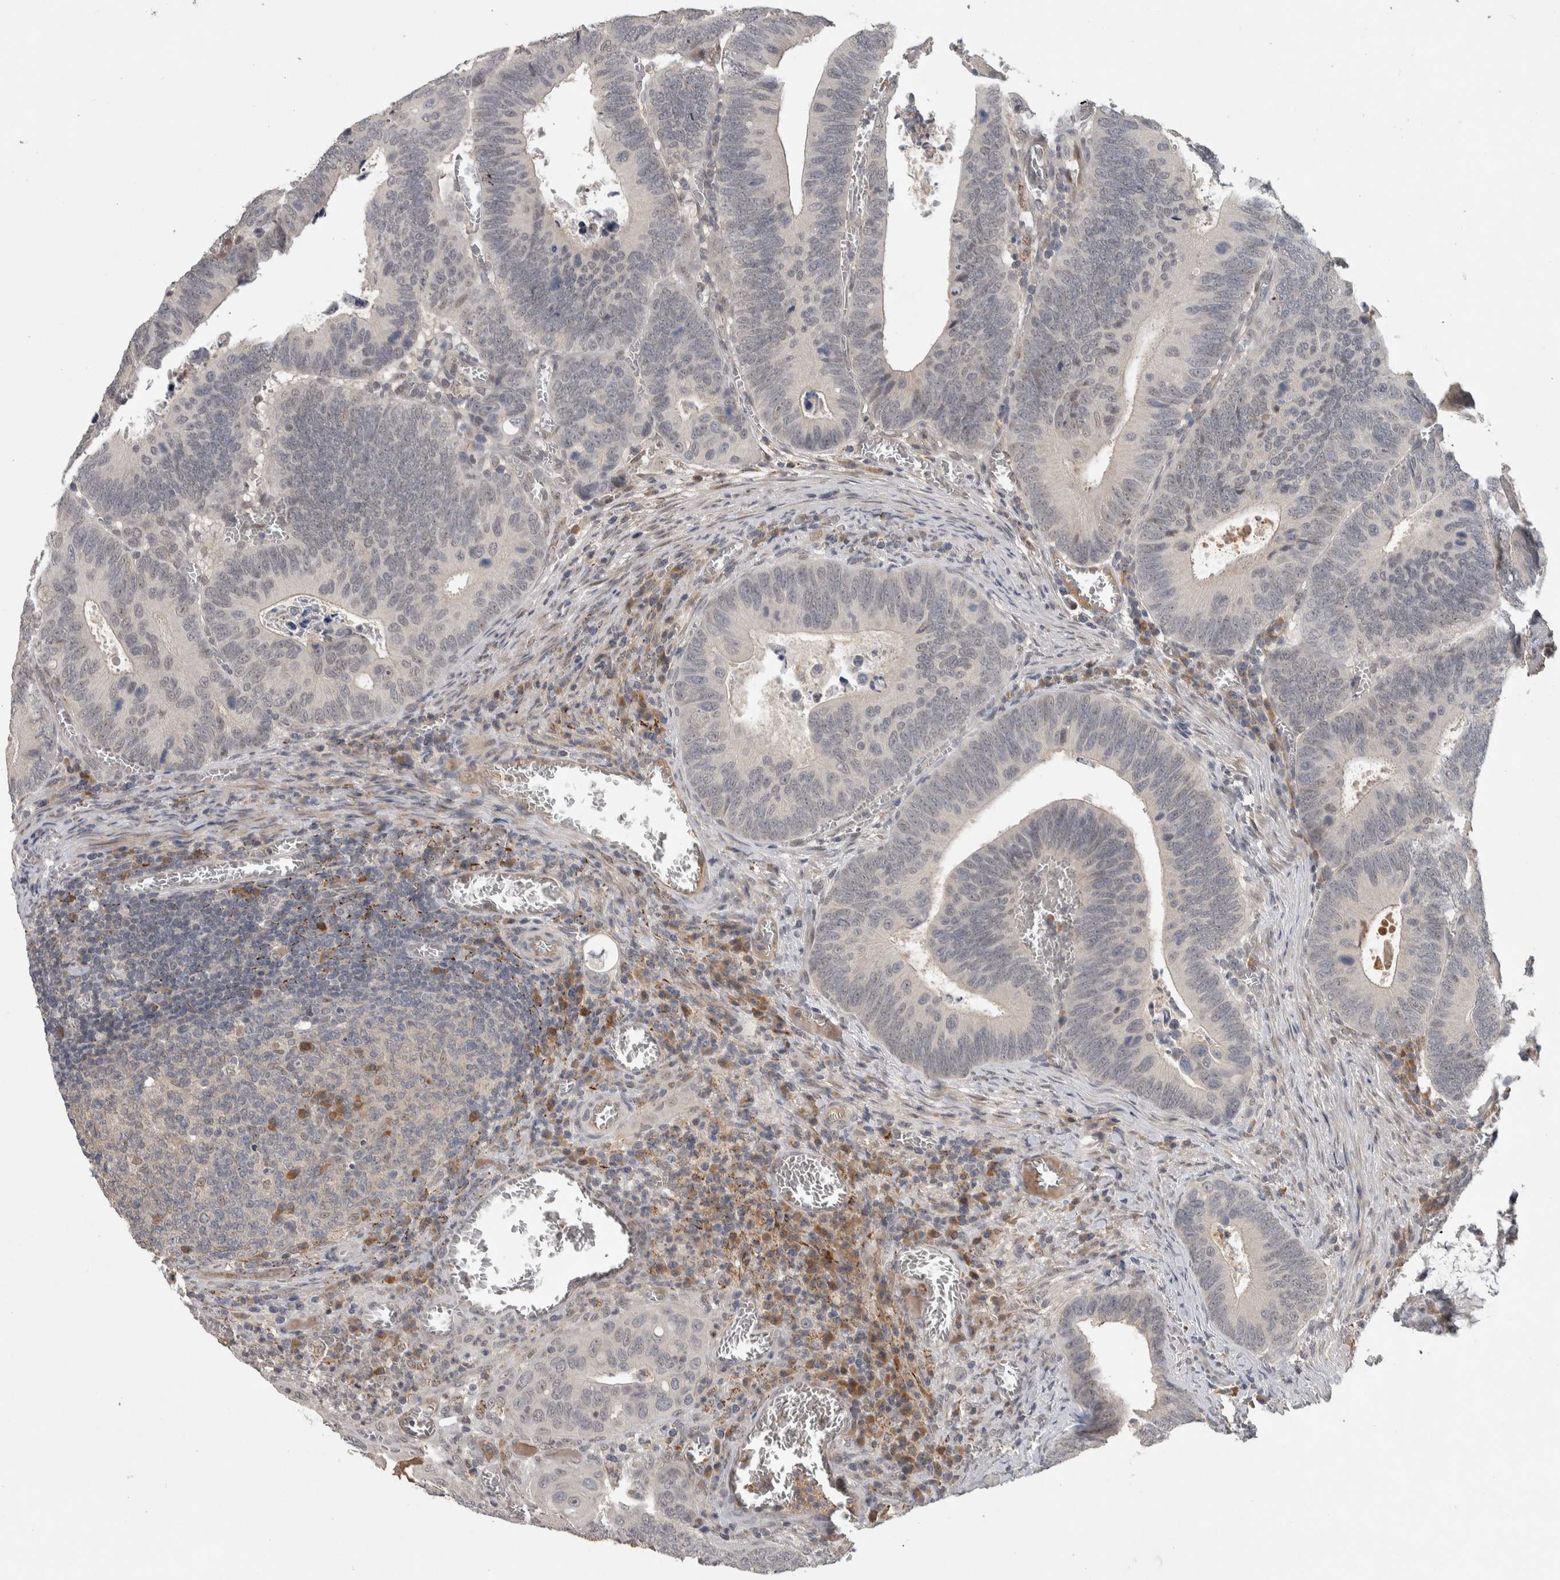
{"staining": {"intensity": "negative", "quantity": "none", "location": "none"}, "tissue": "colorectal cancer", "cell_type": "Tumor cells", "image_type": "cancer", "snomed": [{"axis": "morphology", "description": "Inflammation, NOS"}, {"axis": "morphology", "description": "Adenocarcinoma, NOS"}, {"axis": "topography", "description": "Colon"}], "caption": "A histopathology image of human colorectal adenocarcinoma is negative for staining in tumor cells.", "gene": "CHRM3", "patient": {"sex": "male", "age": 72}}